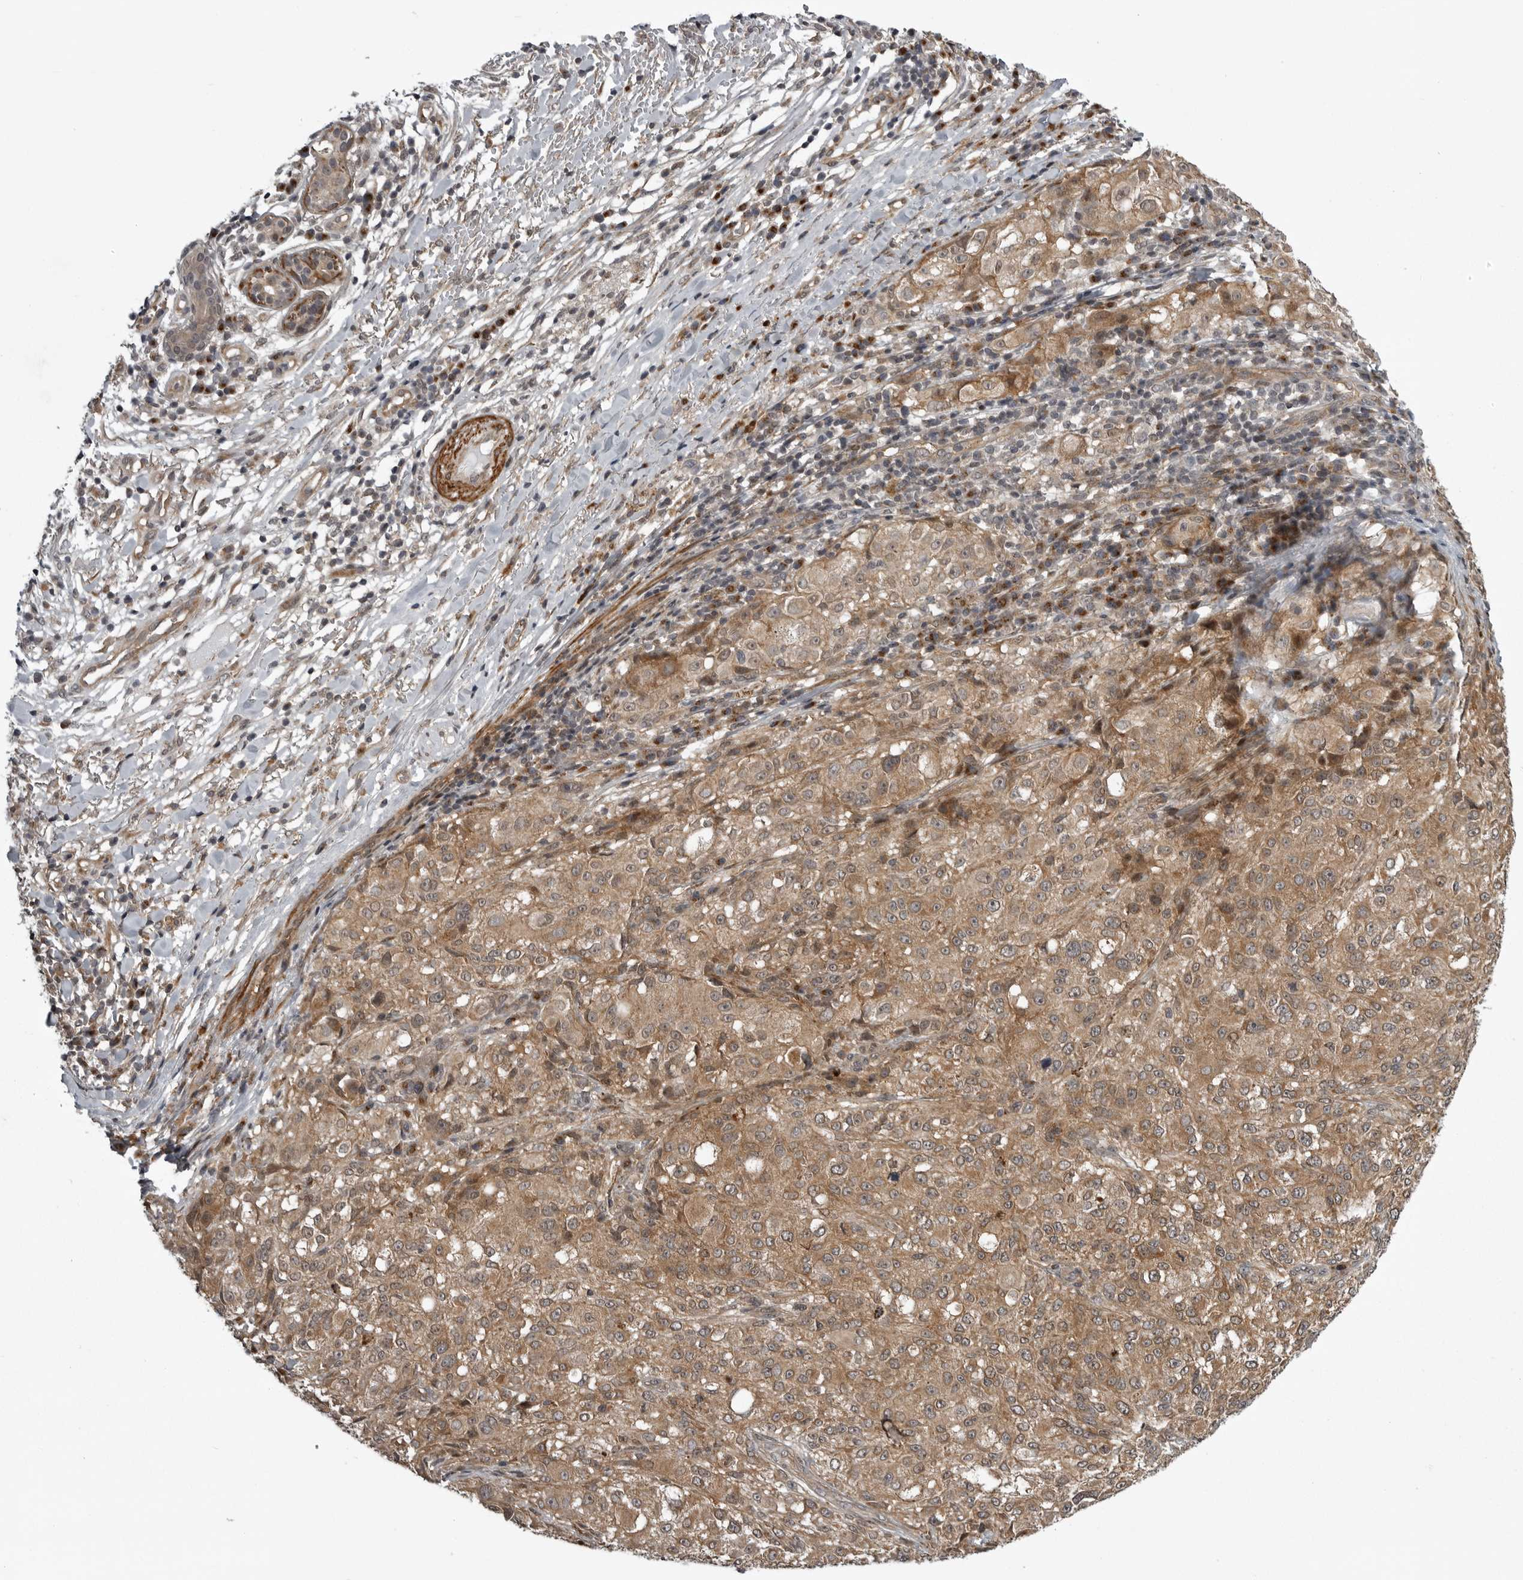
{"staining": {"intensity": "moderate", "quantity": ">75%", "location": "cytoplasmic/membranous"}, "tissue": "melanoma", "cell_type": "Tumor cells", "image_type": "cancer", "snomed": [{"axis": "morphology", "description": "Necrosis, NOS"}, {"axis": "morphology", "description": "Malignant melanoma, NOS"}, {"axis": "topography", "description": "Skin"}], "caption": "A photomicrograph of human malignant melanoma stained for a protein reveals moderate cytoplasmic/membranous brown staining in tumor cells.", "gene": "SNX16", "patient": {"sex": "female", "age": 87}}